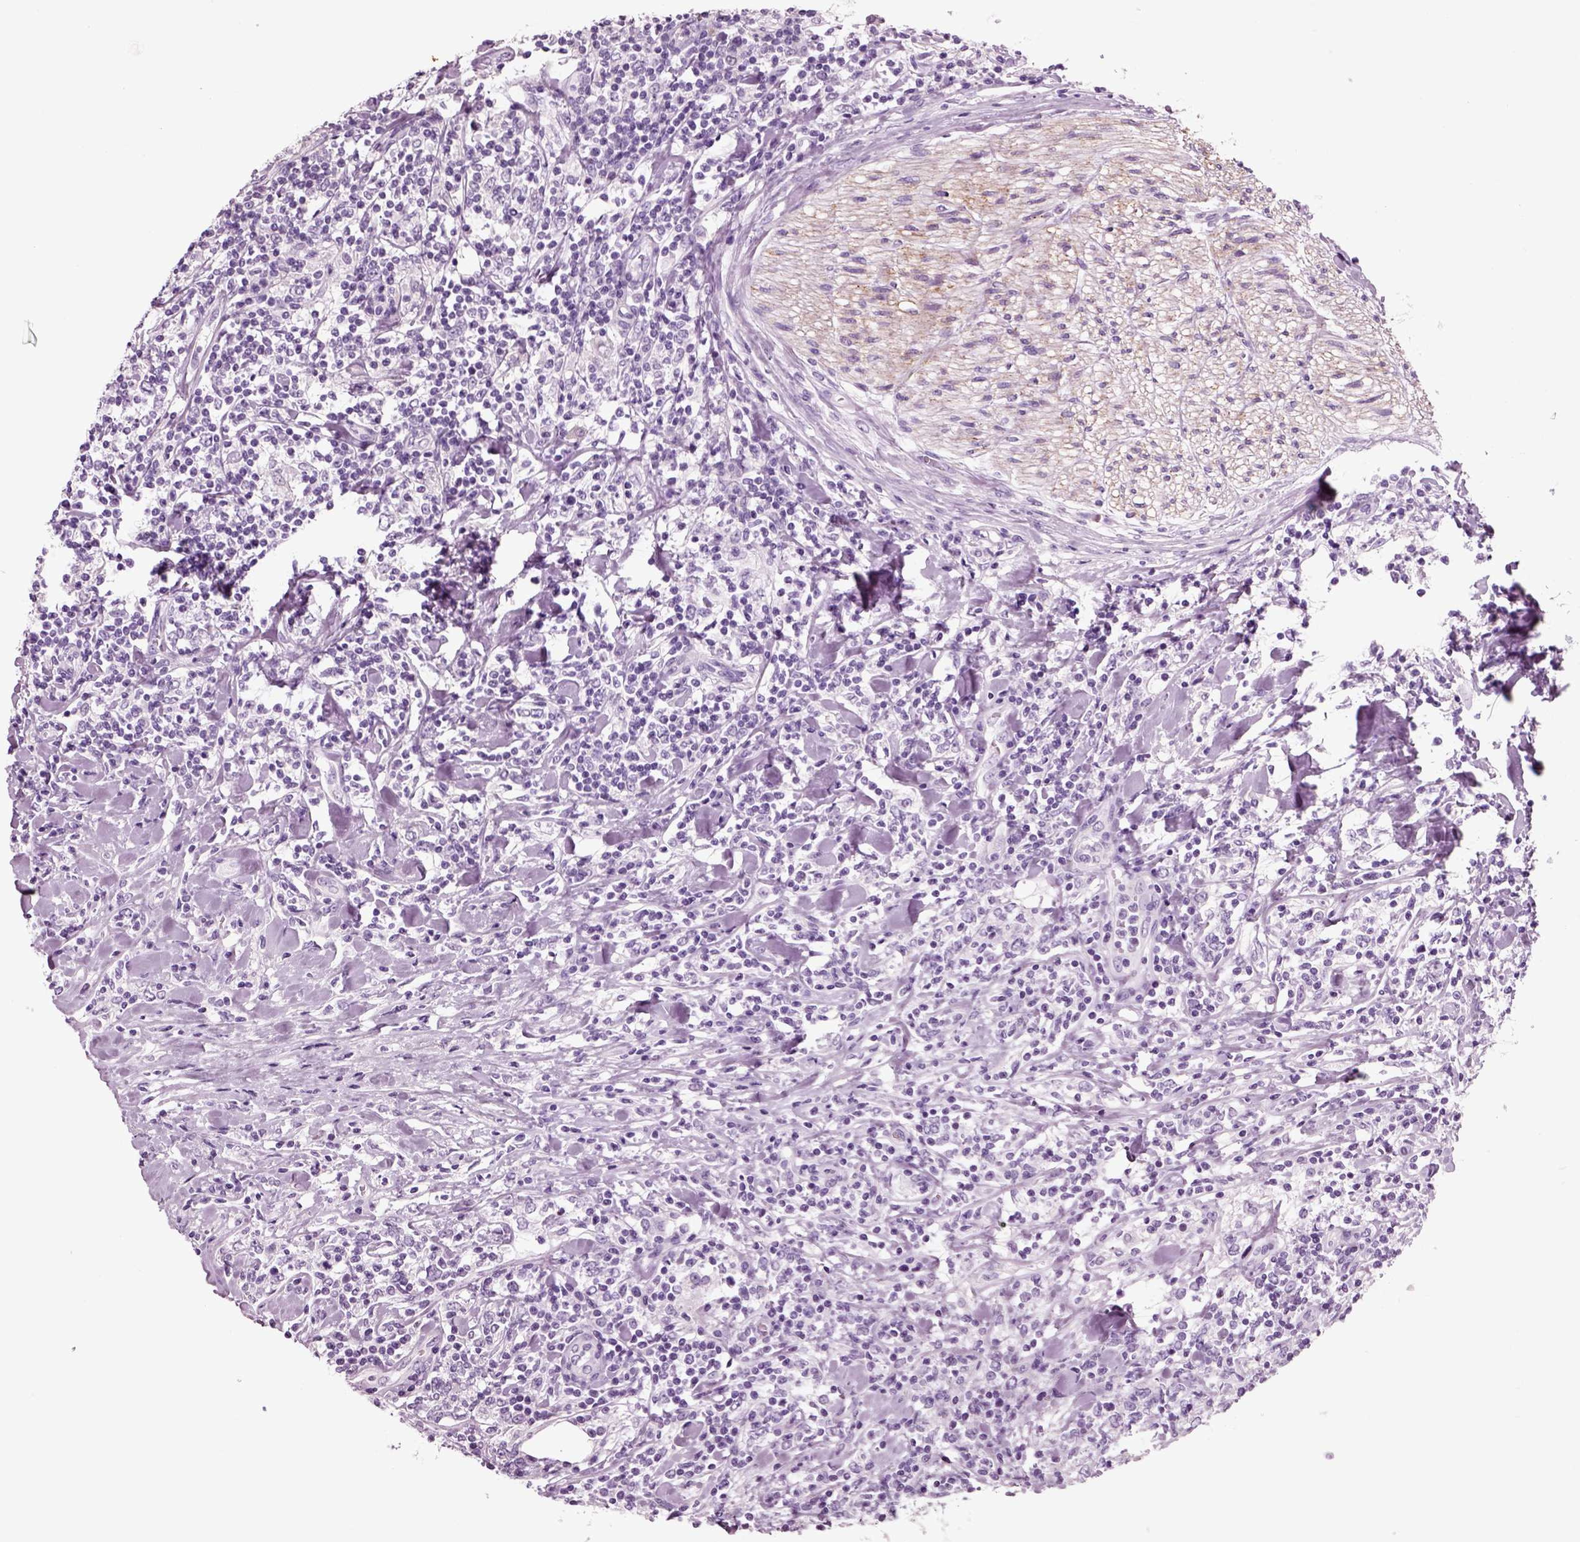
{"staining": {"intensity": "negative", "quantity": "none", "location": "none"}, "tissue": "lymphoma", "cell_type": "Tumor cells", "image_type": "cancer", "snomed": [{"axis": "morphology", "description": "Malignant lymphoma, non-Hodgkin's type, High grade"}, {"axis": "topography", "description": "Lymph node"}], "caption": "DAB (3,3'-diaminobenzidine) immunohistochemical staining of human lymphoma demonstrates no significant expression in tumor cells.", "gene": "CHGB", "patient": {"sex": "female", "age": 84}}